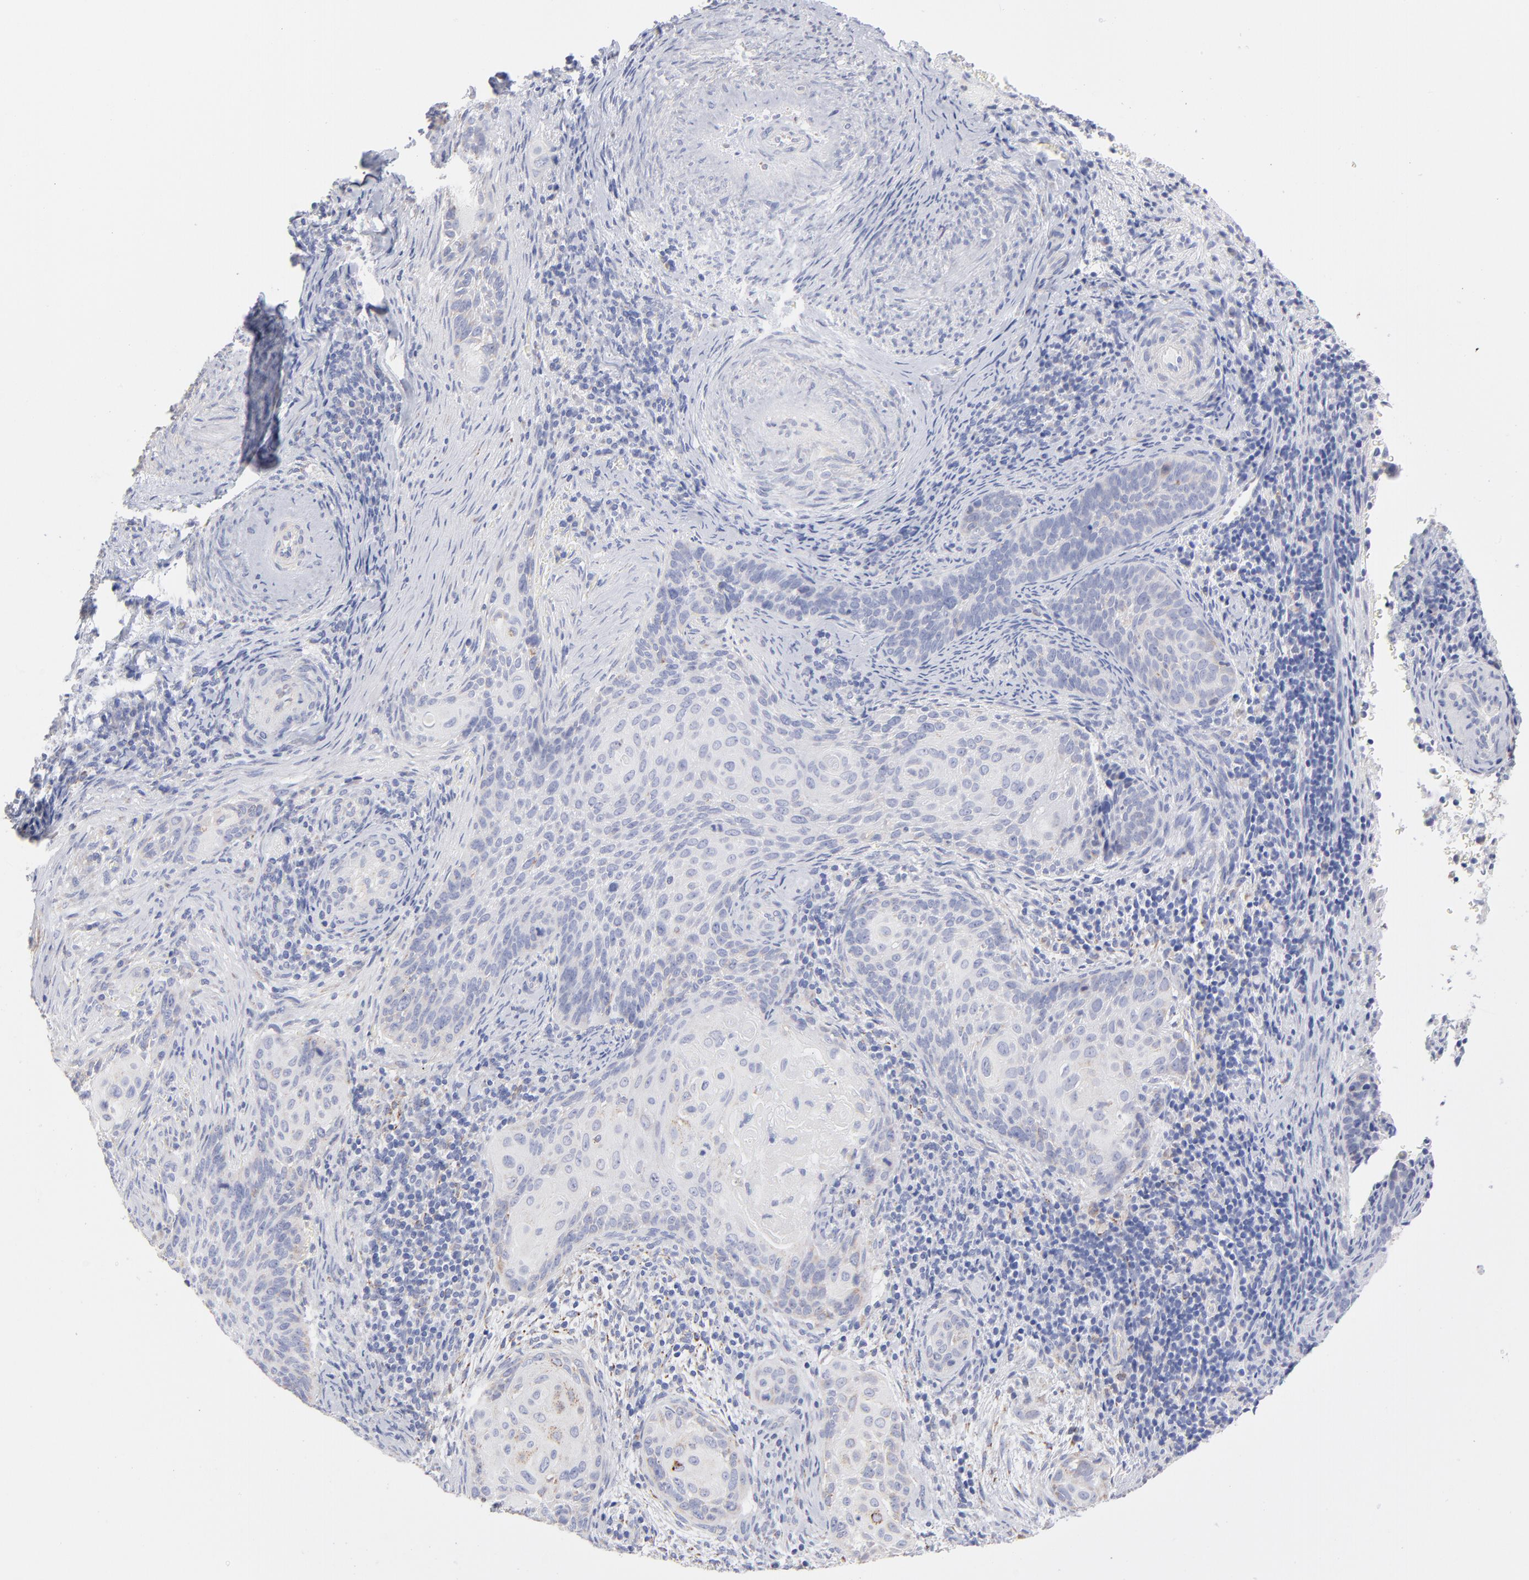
{"staining": {"intensity": "weak", "quantity": "25%-75%", "location": "cytoplasmic/membranous"}, "tissue": "cervical cancer", "cell_type": "Tumor cells", "image_type": "cancer", "snomed": [{"axis": "morphology", "description": "Squamous cell carcinoma, NOS"}, {"axis": "topography", "description": "Cervix"}], "caption": "The micrograph shows staining of squamous cell carcinoma (cervical), revealing weak cytoplasmic/membranous protein expression (brown color) within tumor cells. Immunohistochemistry stains the protein of interest in brown and the nuclei are stained blue.", "gene": "TST", "patient": {"sex": "female", "age": 33}}